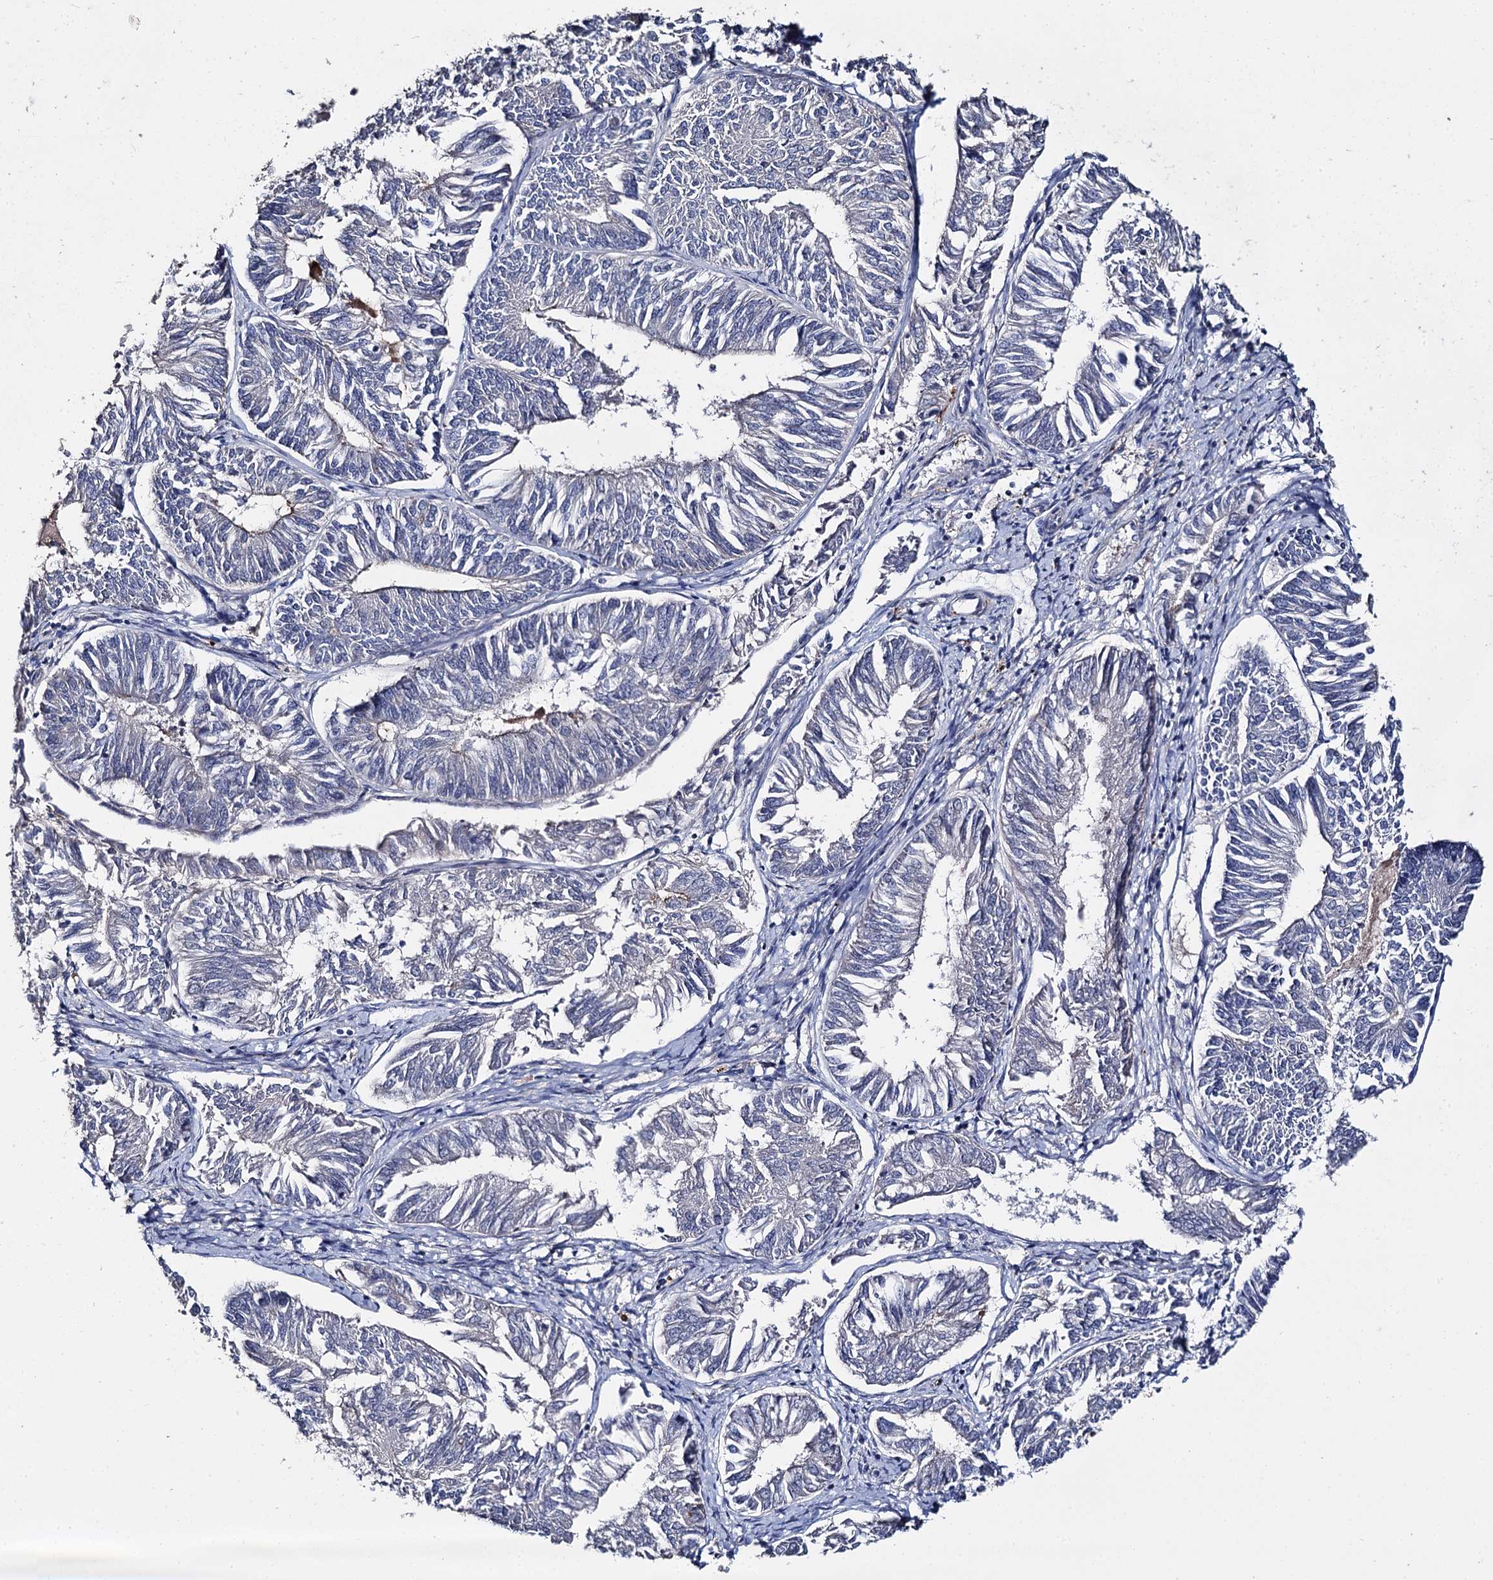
{"staining": {"intensity": "negative", "quantity": "none", "location": "none"}, "tissue": "endometrial cancer", "cell_type": "Tumor cells", "image_type": "cancer", "snomed": [{"axis": "morphology", "description": "Adenocarcinoma, NOS"}, {"axis": "topography", "description": "Endometrium"}], "caption": "There is no significant positivity in tumor cells of endometrial cancer.", "gene": "DNAH6", "patient": {"sex": "female", "age": 58}}